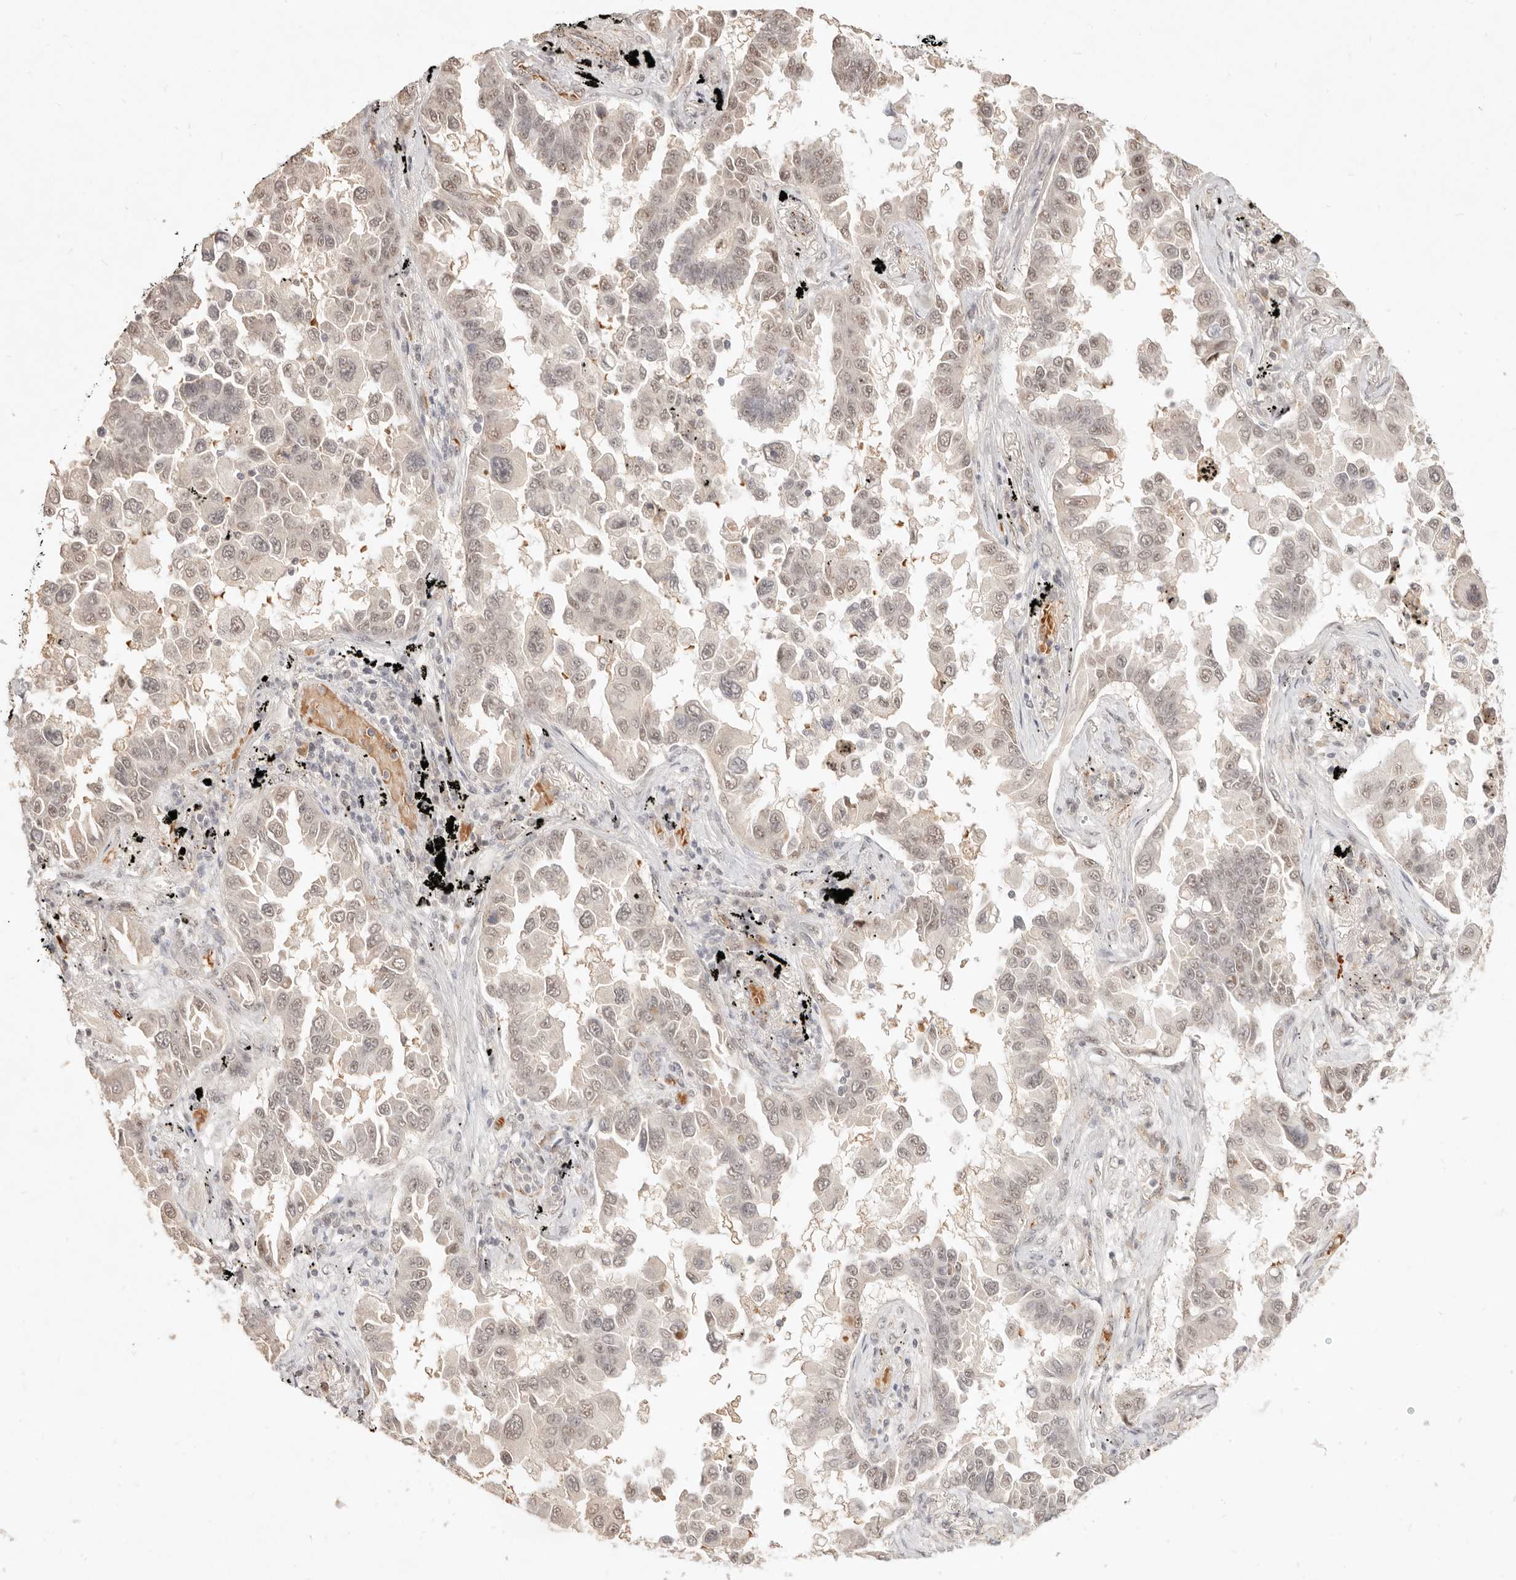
{"staining": {"intensity": "moderate", "quantity": ">75%", "location": "nuclear"}, "tissue": "lung cancer", "cell_type": "Tumor cells", "image_type": "cancer", "snomed": [{"axis": "morphology", "description": "Adenocarcinoma, NOS"}, {"axis": "topography", "description": "Lung"}], "caption": "Immunohistochemistry (DAB (3,3'-diaminobenzidine)) staining of lung adenocarcinoma demonstrates moderate nuclear protein staining in approximately >75% of tumor cells. (brown staining indicates protein expression, while blue staining denotes nuclei).", "gene": "MEP1A", "patient": {"sex": "female", "age": 67}}